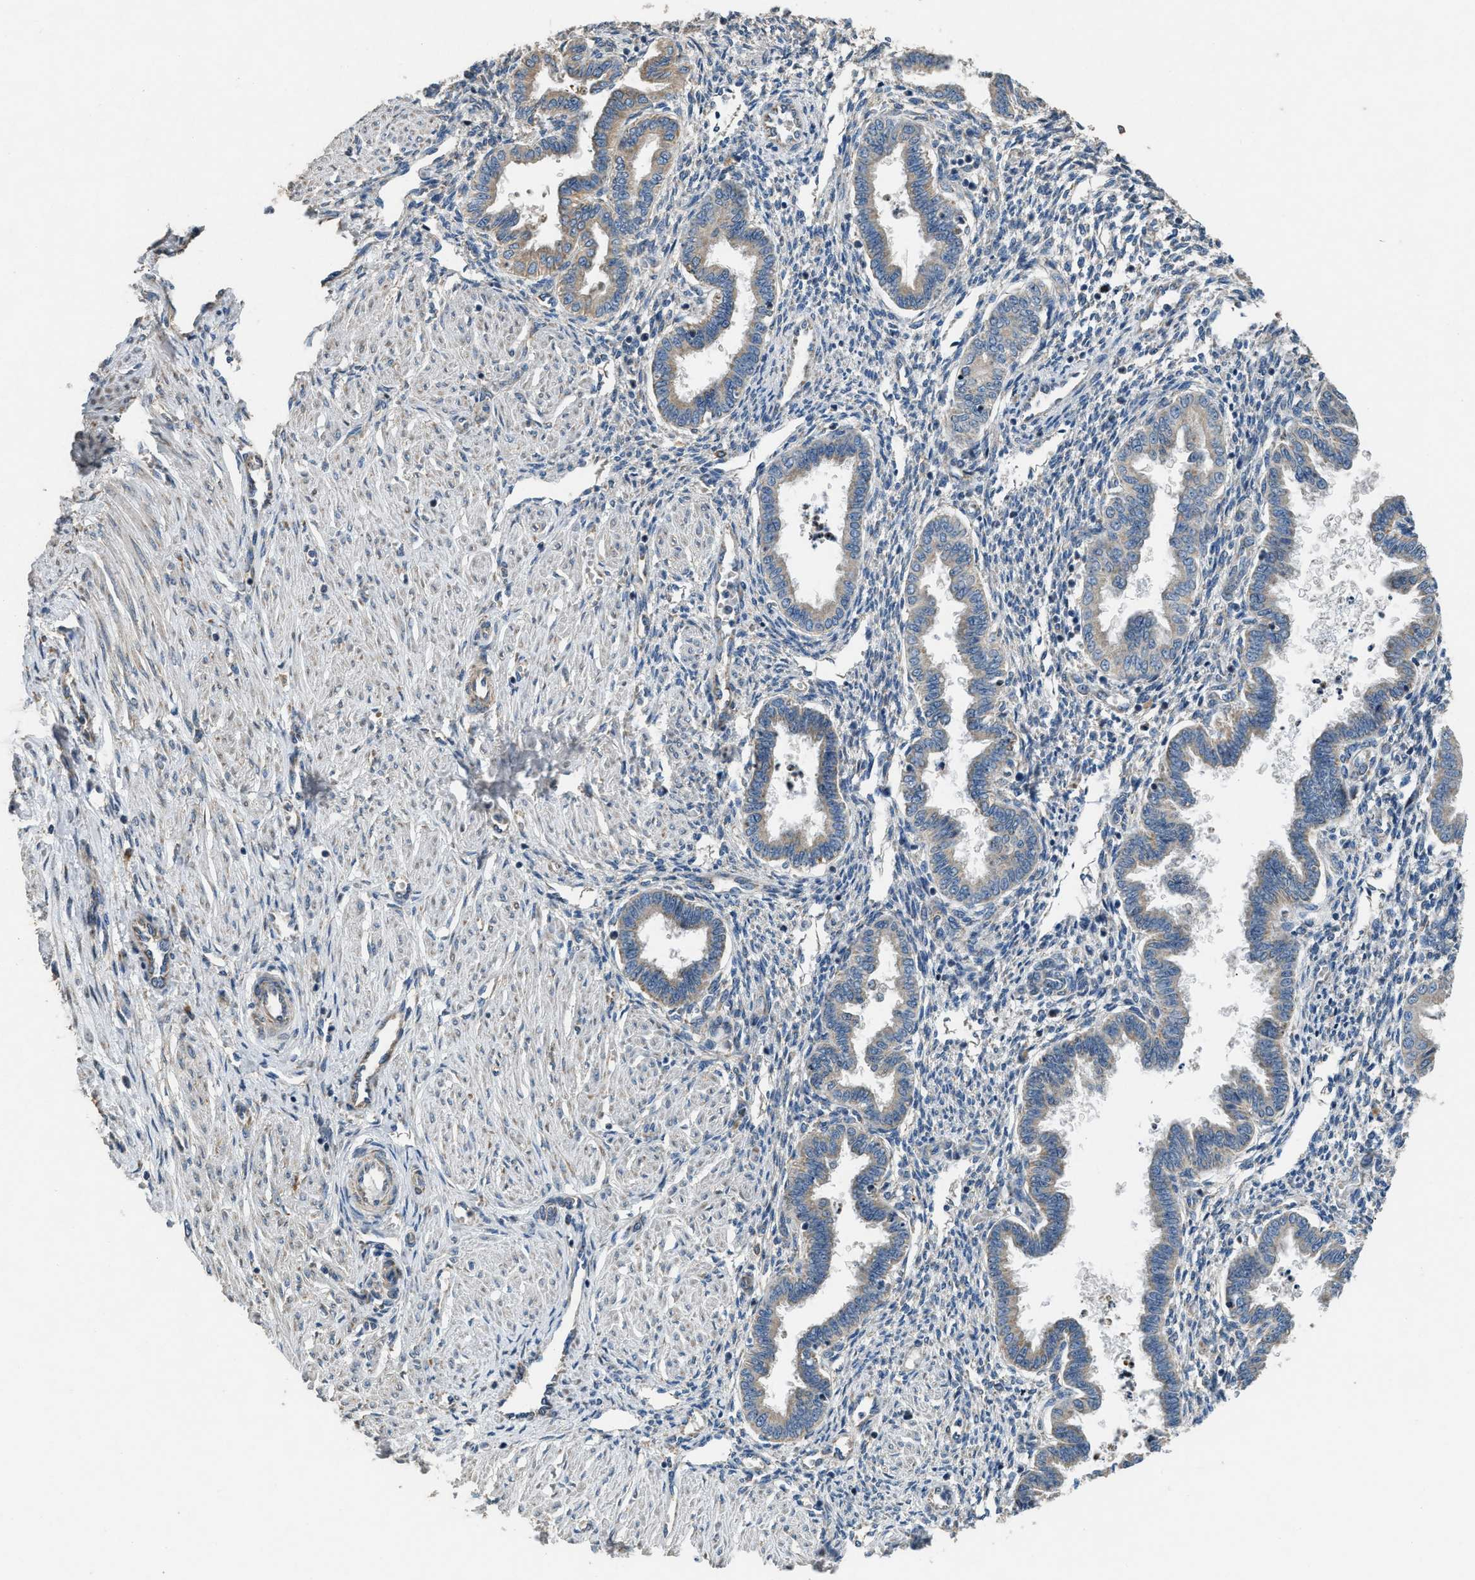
{"staining": {"intensity": "negative", "quantity": "none", "location": "none"}, "tissue": "endometrium", "cell_type": "Cells in endometrial stroma", "image_type": "normal", "snomed": [{"axis": "morphology", "description": "Normal tissue, NOS"}, {"axis": "topography", "description": "Endometrium"}], "caption": "This is an IHC image of benign endometrium. There is no expression in cells in endometrial stroma.", "gene": "TMEM150A", "patient": {"sex": "female", "age": 33}}